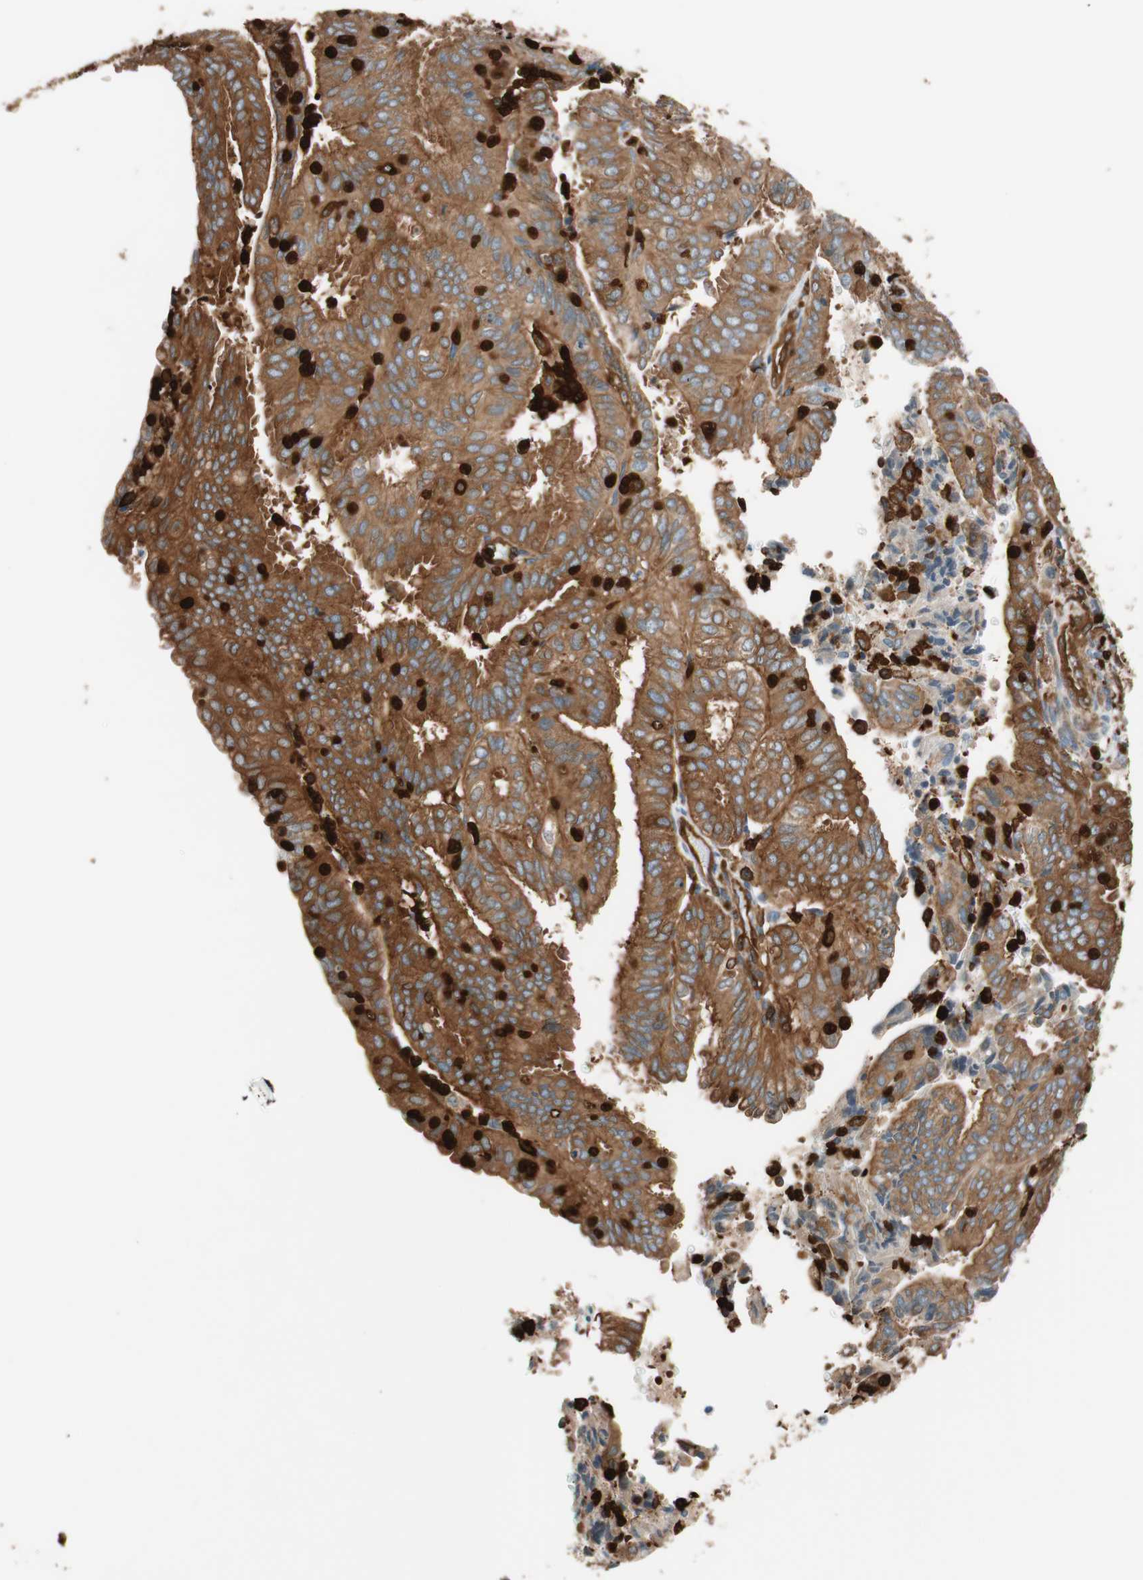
{"staining": {"intensity": "strong", "quantity": ">75%", "location": "cytoplasmic/membranous"}, "tissue": "endometrial cancer", "cell_type": "Tumor cells", "image_type": "cancer", "snomed": [{"axis": "morphology", "description": "Adenocarcinoma, NOS"}, {"axis": "topography", "description": "Uterus"}], "caption": "Protein staining reveals strong cytoplasmic/membranous expression in about >75% of tumor cells in endometrial cancer (adenocarcinoma).", "gene": "VASP", "patient": {"sex": "female", "age": 60}}